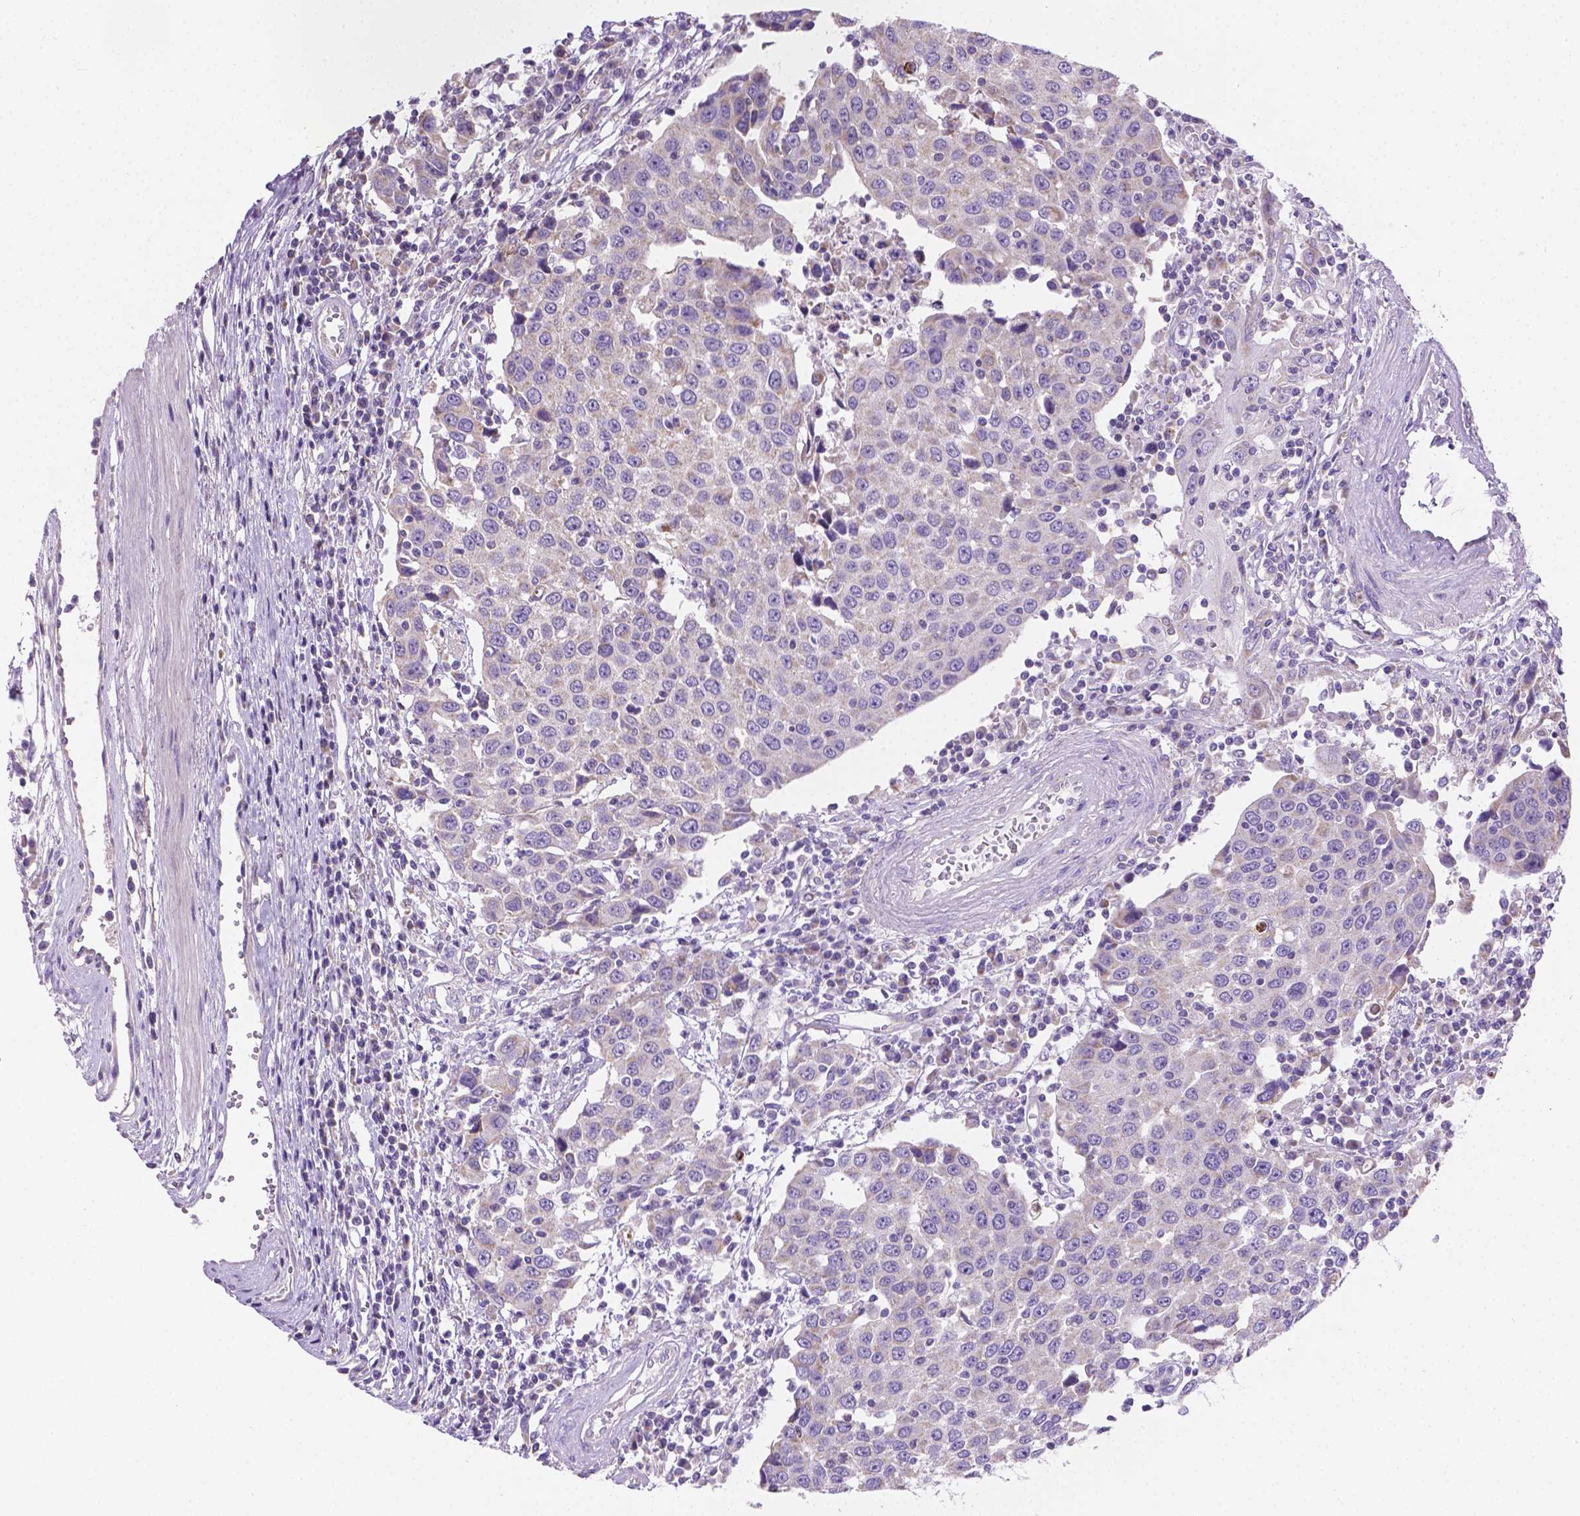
{"staining": {"intensity": "negative", "quantity": "none", "location": "none"}, "tissue": "urothelial cancer", "cell_type": "Tumor cells", "image_type": "cancer", "snomed": [{"axis": "morphology", "description": "Urothelial carcinoma, High grade"}, {"axis": "topography", "description": "Urinary bladder"}], "caption": "A photomicrograph of human urothelial cancer is negative for staining in tumor cells. (DAB immunohistochemistry with hematoxylin counter stain).", "gene": "CSPG5", "patient": {"sex": "female", "age": 85}}